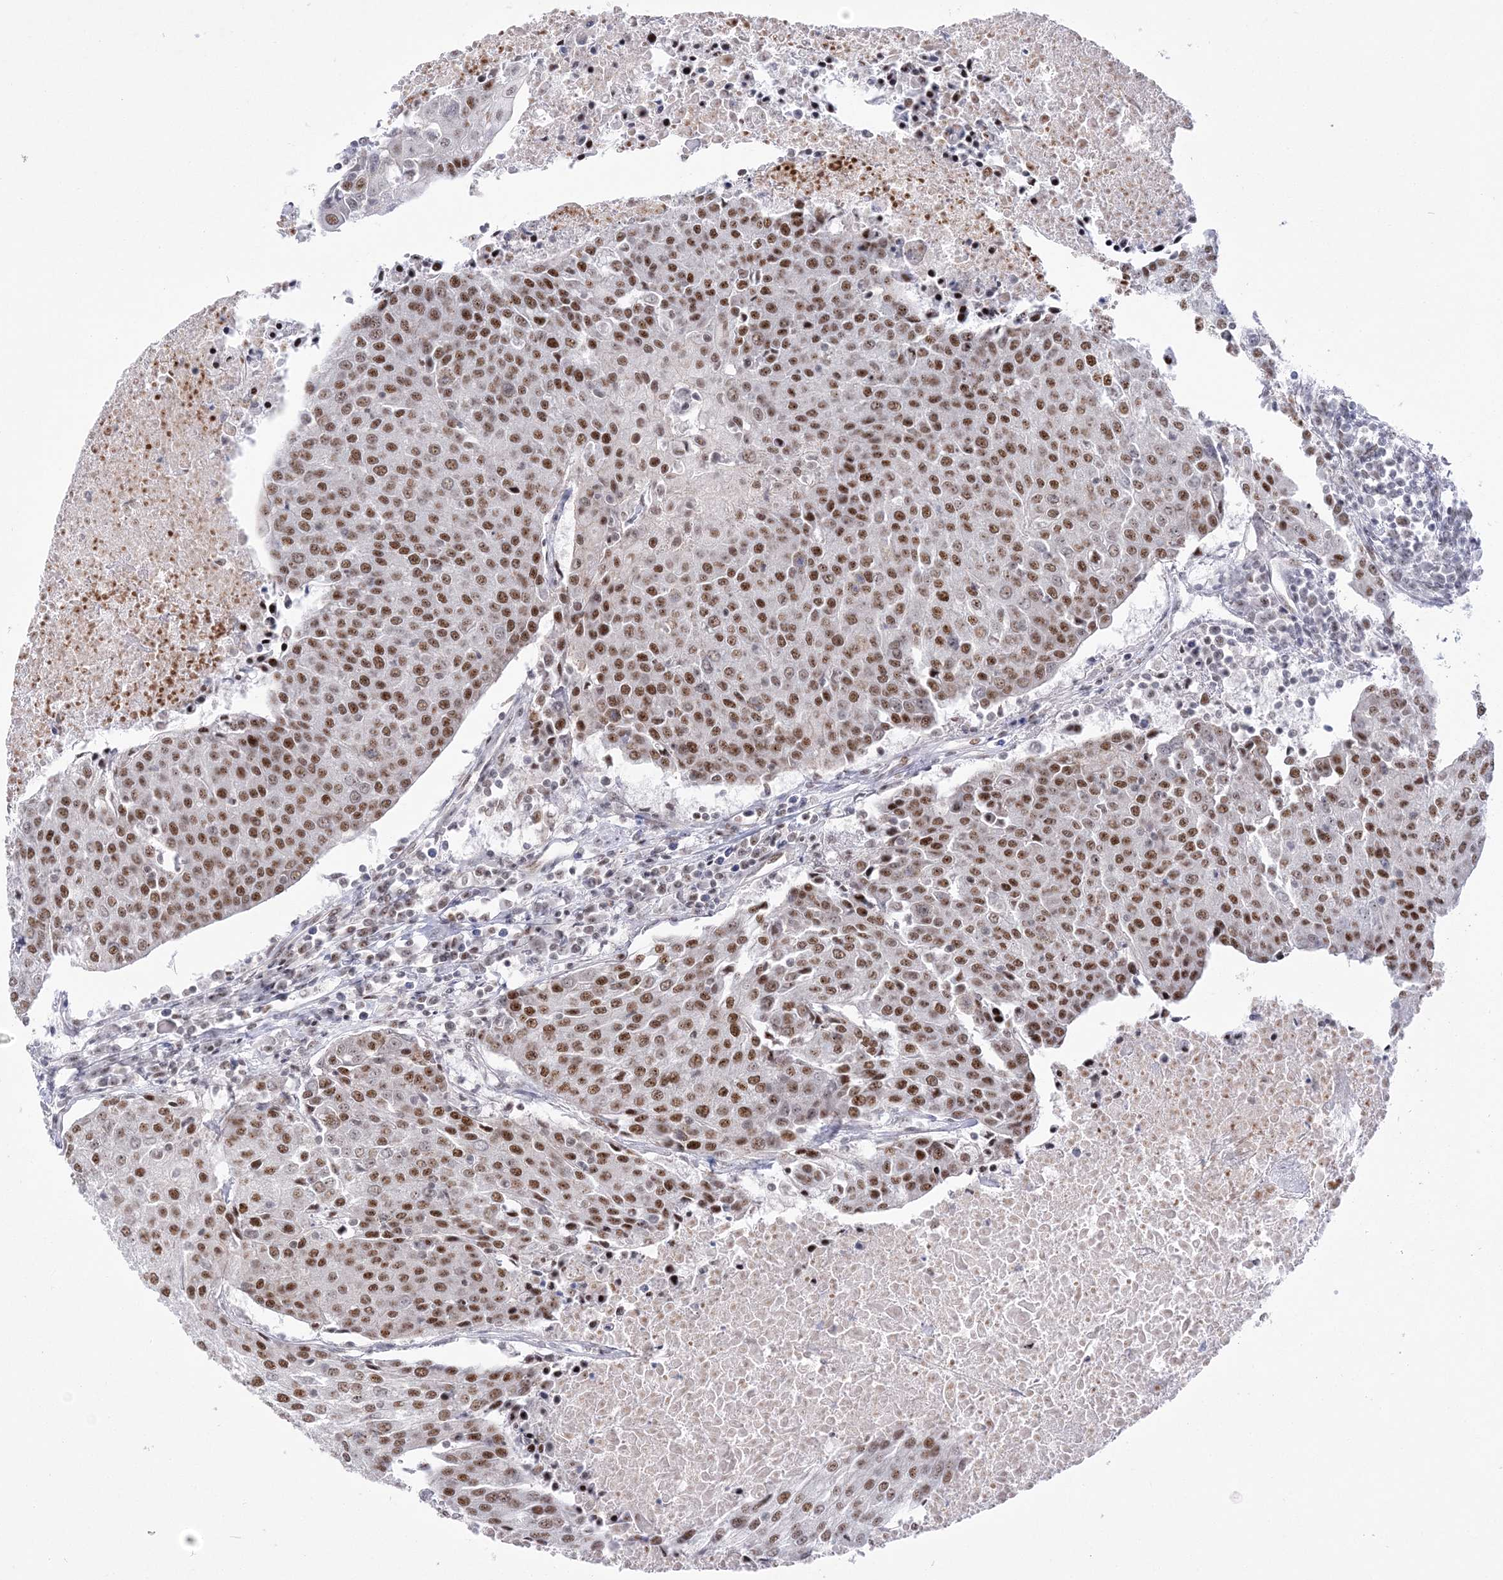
{"staining": {"intensity": "strong", "quantity": ">75%", "location": "nuclear"}, "tissue": "urothelial cancer", "cell_type": "Tumor cells", "image_type": "cancer", "snomed": [{"axis": "morphology", "description": "Urothelial carcinoma, High grade"}, {"axis": "topography", "description": "Urinary bladder"}], "caption": "The micrograph demonstrates immunohistochemical staining of urothelial carcinoma (high-grade). There is strong nuclear expression is identified in about >75% of tumor cells.", "gene": "NSUN2", "patient": {"sex": "female", "age": 85}}